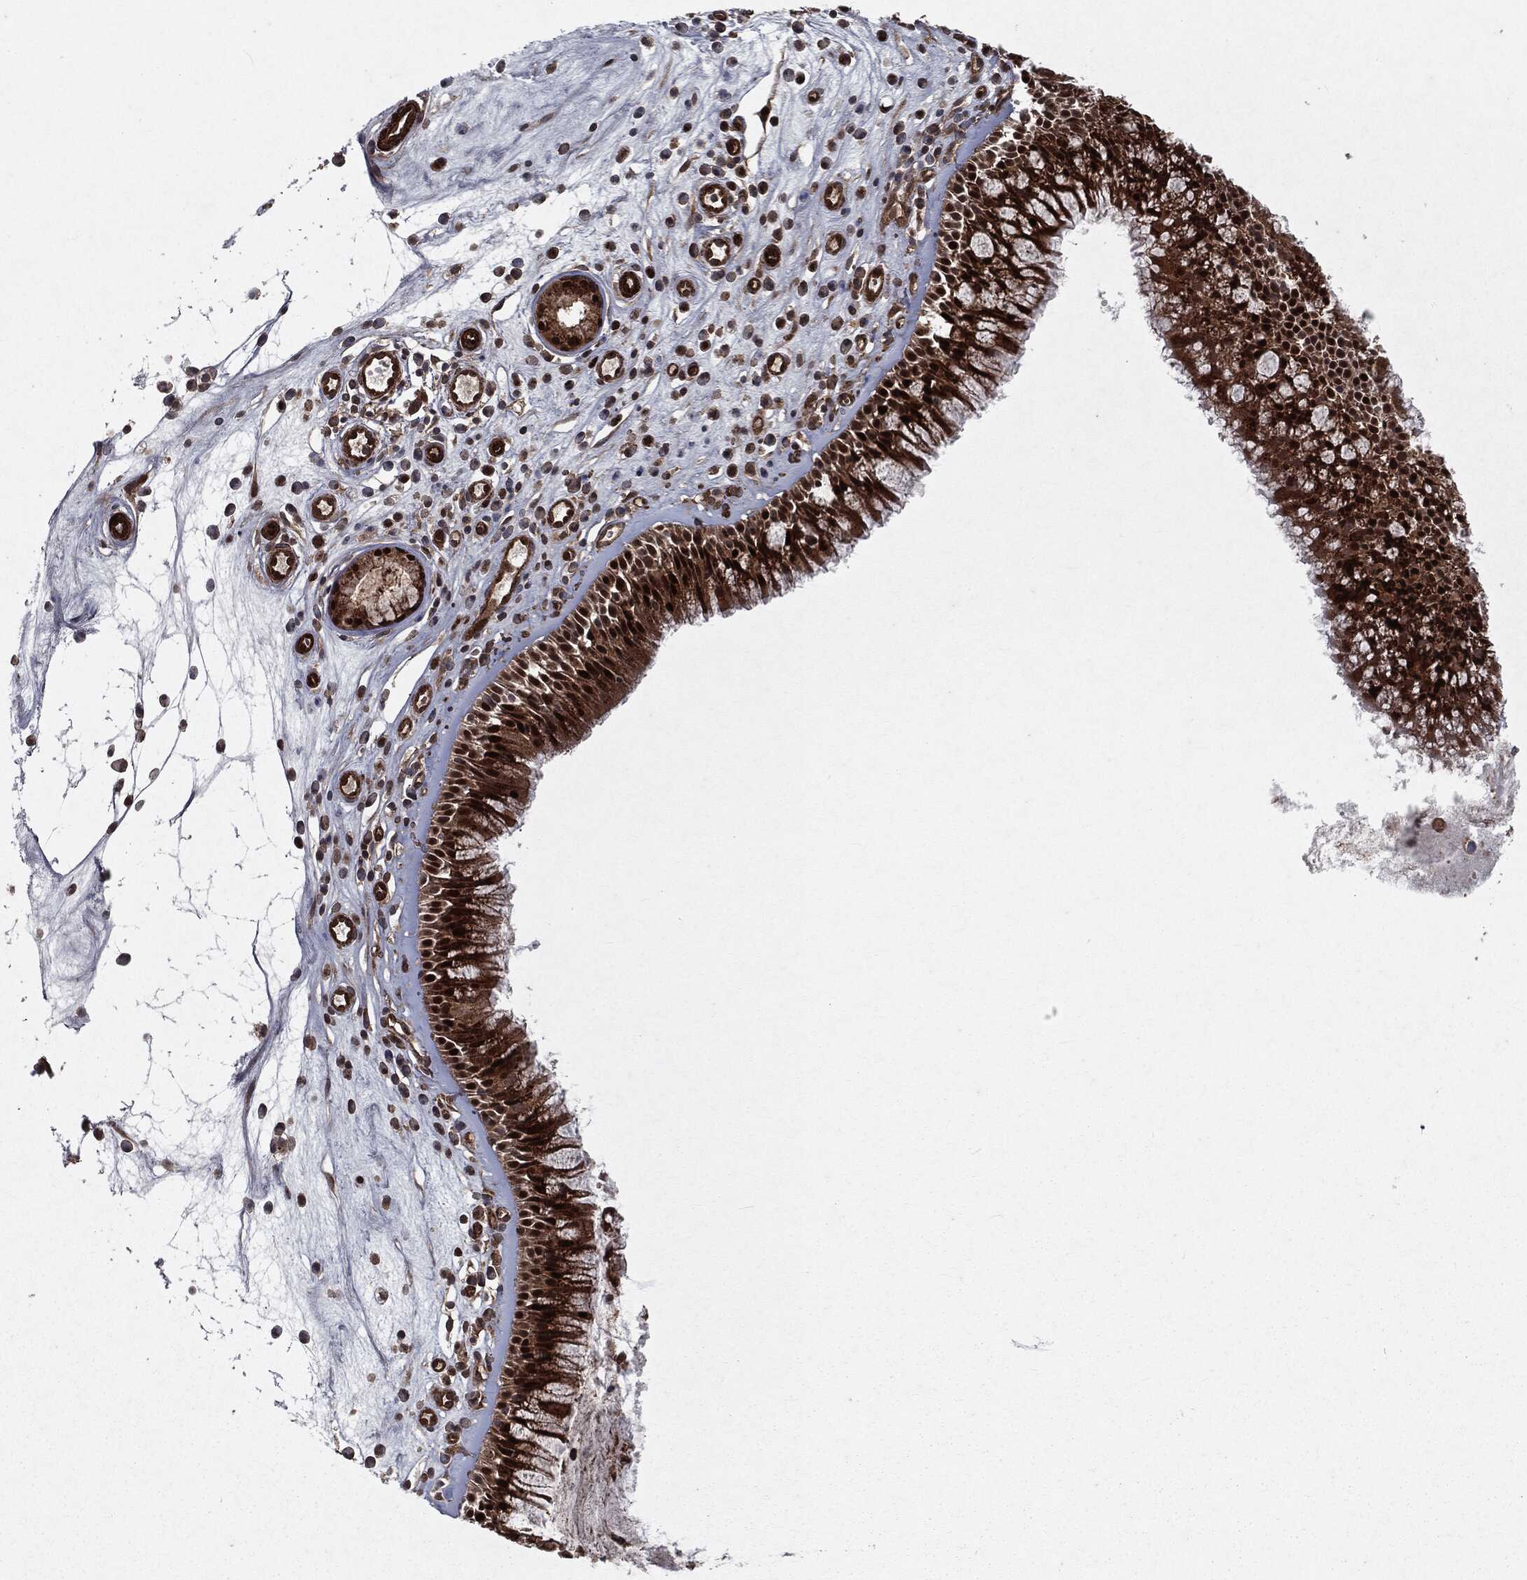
{"staining": {"intensity": "strong", "quantity": ">75%", "location": "cytoplasmic/membranous,nuclear"}, "tissue": "nasopharynx", "cell_type": "Respiratory epithelial cells", "image_type": "normal", "snomed": [{"axis": "morphology", "description": "Normal tissue, NOS"}, {"axis": "topography", "description": "Nasopharynx"}], "caption": "A histopathology image showing strong cytoplasmic/membranous,nuclear positivity in about >75% of respiratory epithelial cells in normal nasopharynx, as visualized by brown immunohistochemical staining.", "gene": "RANBP9", "patient": {"sex": "male", "age": 57}}